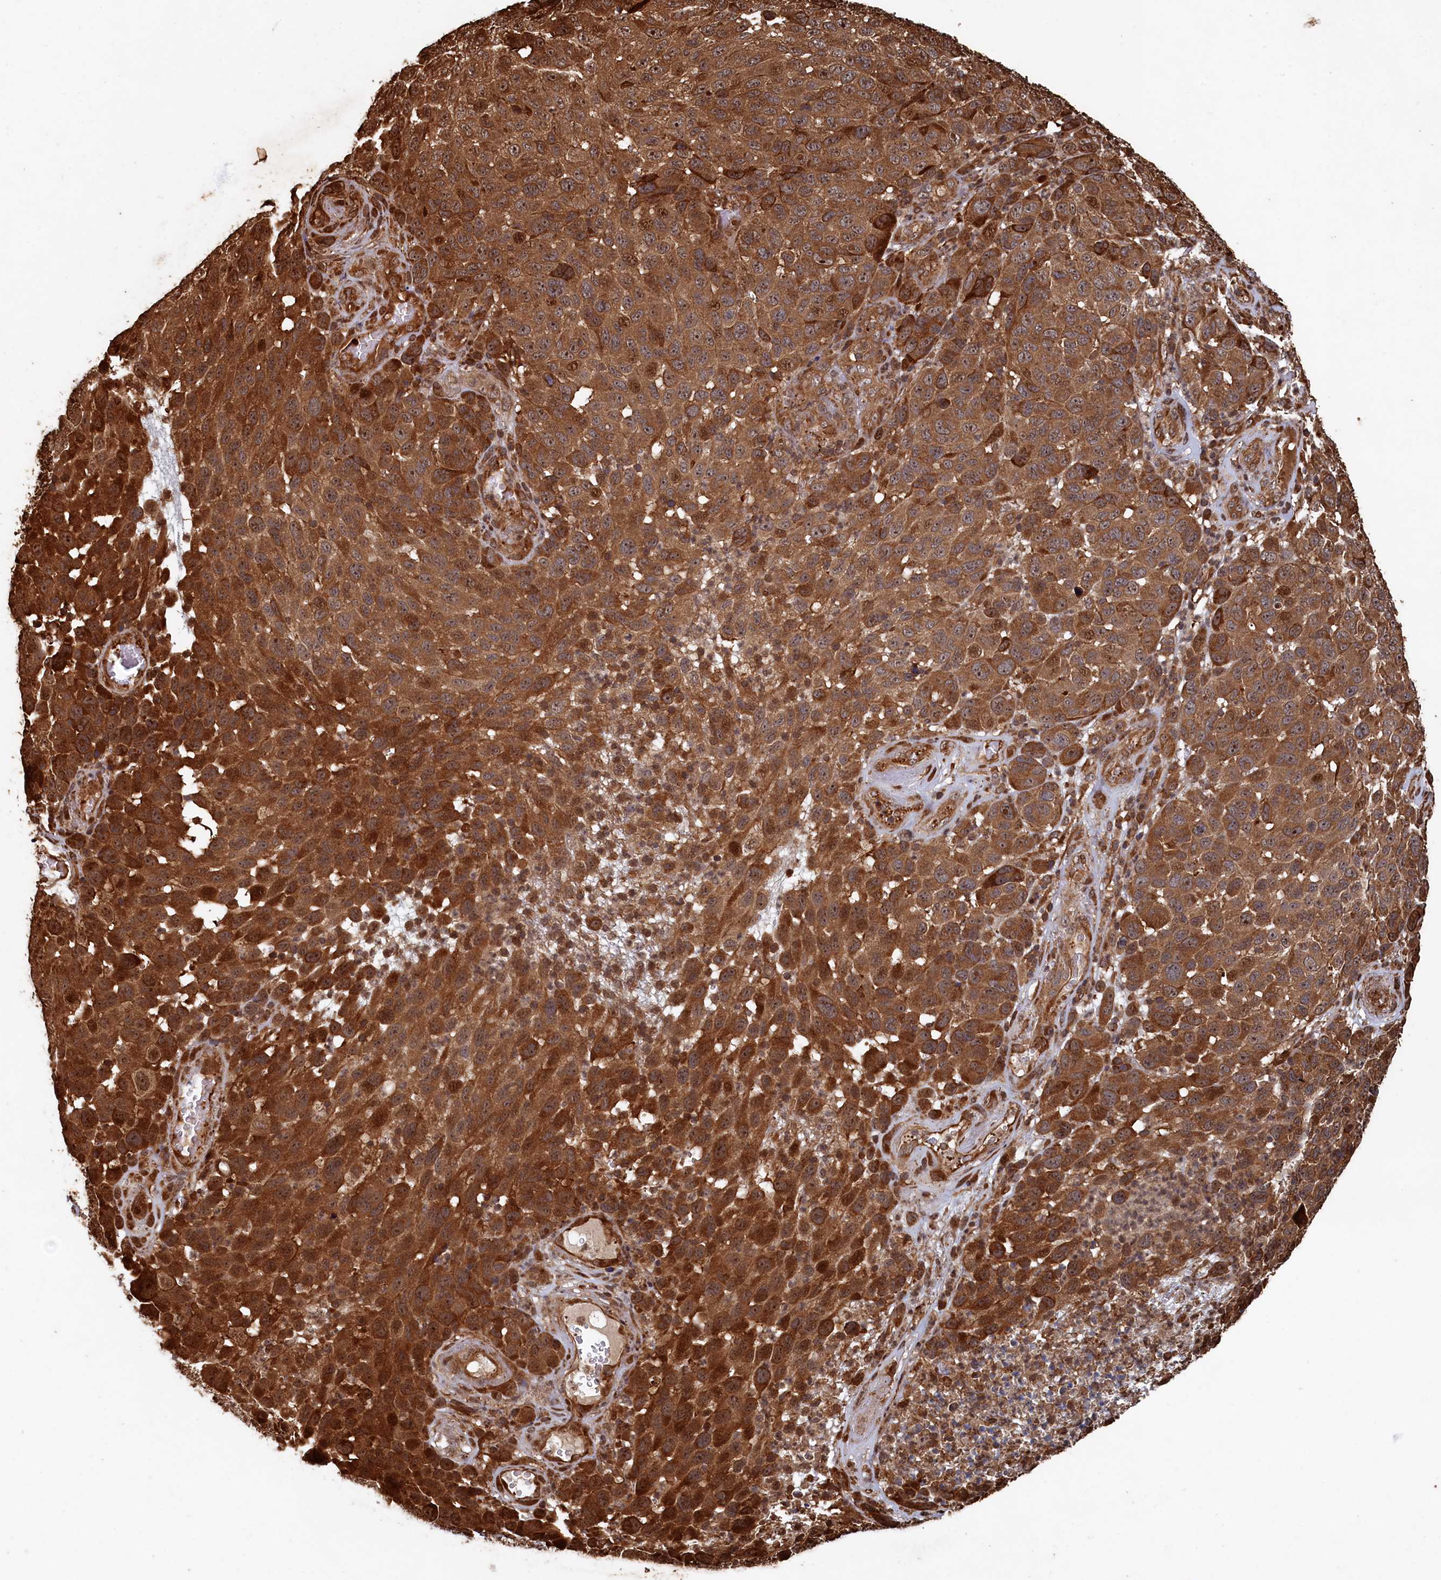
{"staining": {"intensity": "strong", "quantity": ">75%", "location": "cytoplasmic/membranous,nuclear"}, "tissue": "melanoma", "cell_type": "Tumor cells", "image_type": "cancer", "snomed": [{"axis": "morphology", "description": "Malignant melanoma, NOS"}, {"axis": "topography", "description": "Skin"}], "caption": "Protein staining of malignant melanoma tissue reveals strong cytoplasmic/membranous and nuclear positivity in about >75% of tumor cells.", "gene": "PIGN", "patient": {"sex": "male", "age": 49}}